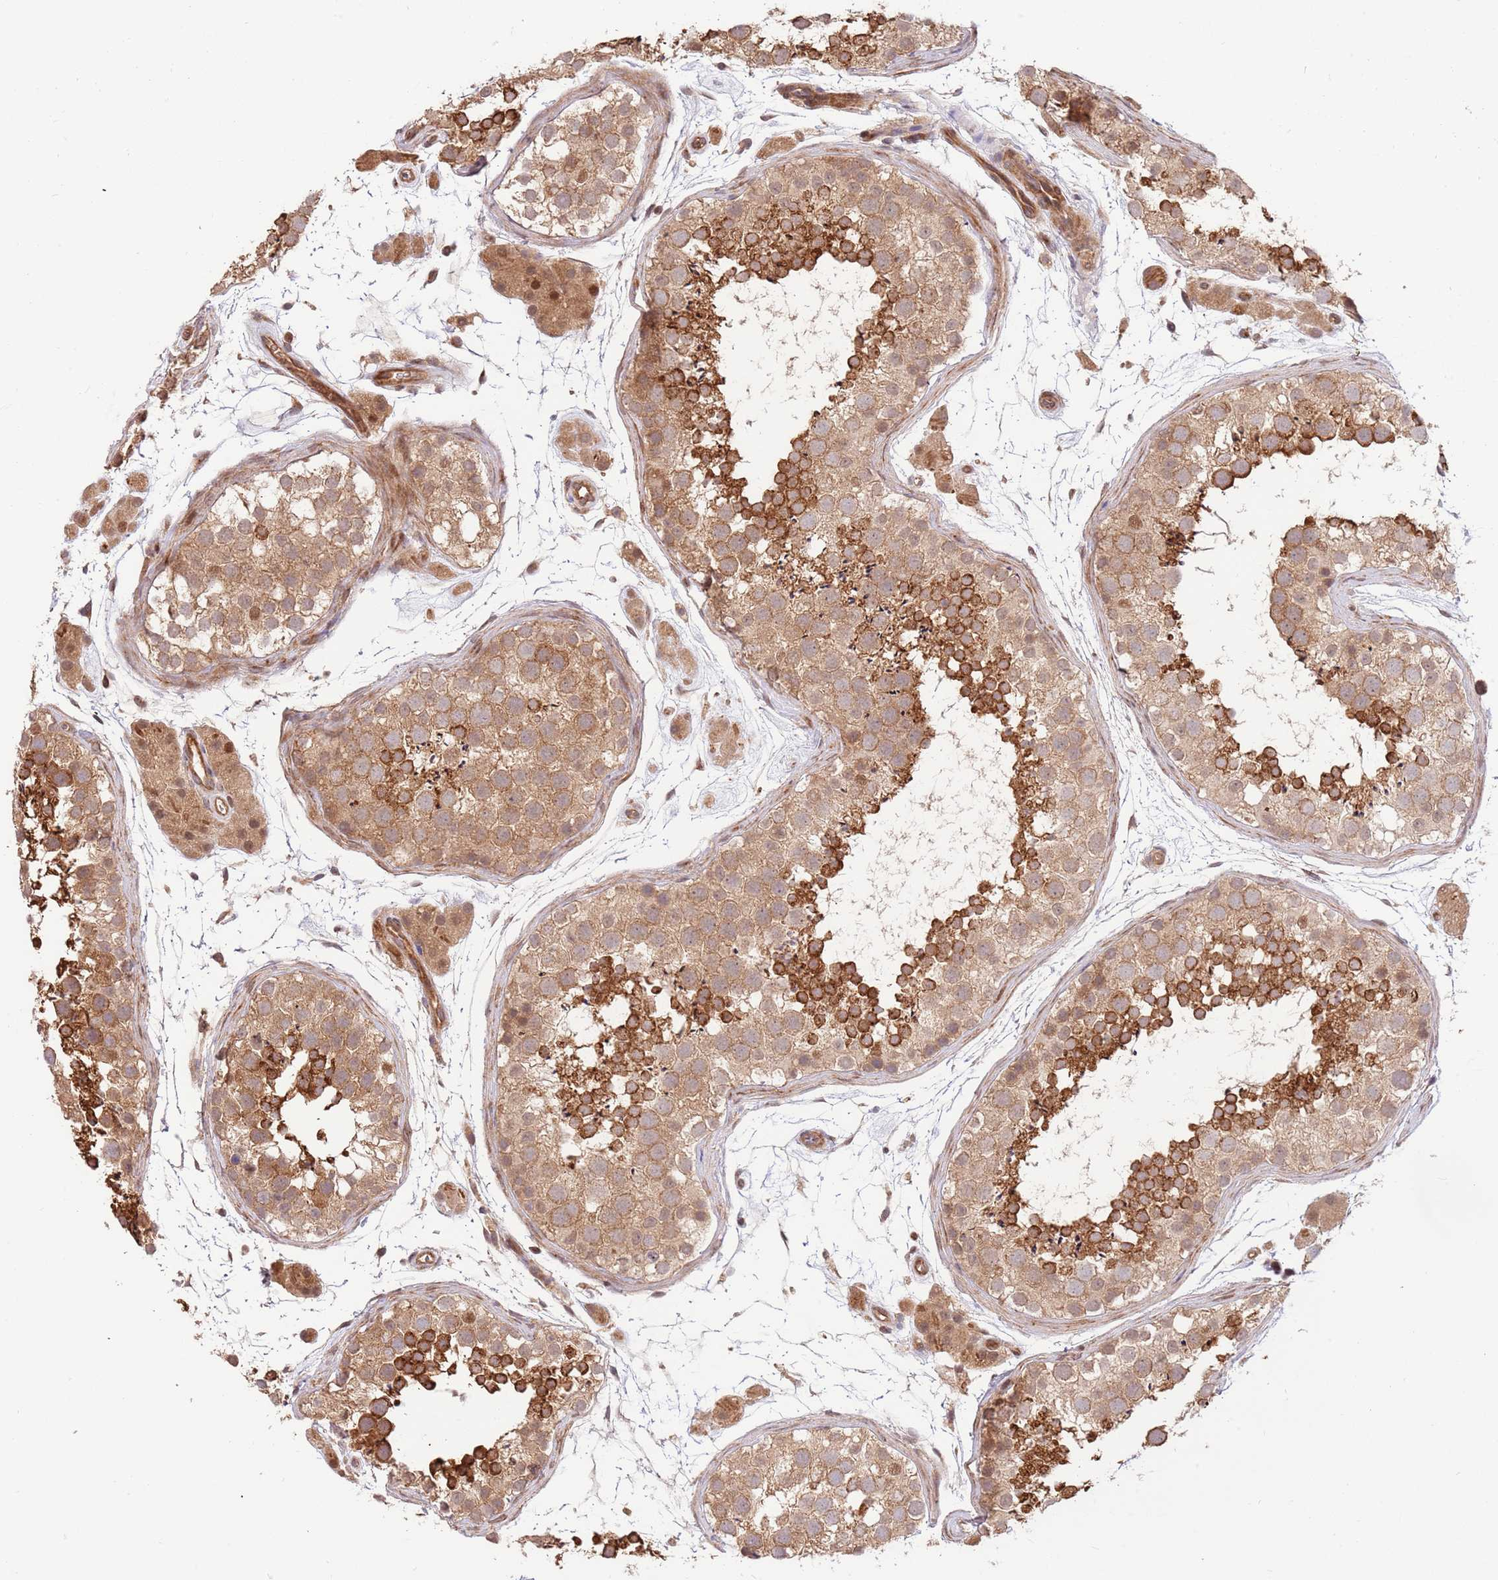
{"staining": {"intensity": "strong", "quantity": ">75%", "location": "cytoplasmic/membranous"}, "tissue": "testis", "cell_type": "Cells in seminiferous ducts", "image_type": "normal", "snomed": [{"axis": "morphology", "description": "Normal tissue, NOS"}, {"axis": "topography", "description": "Testis"}], "caption": "A brown stain labels strong cytoplasmic/membranous positivity of a protein in cells in seminiferous ducts of unremarkable testis. The staining was performed using DAB (3,3'-diaminobenzidine), with brown indicating positive protein expression. Nuclei are stained blue with hematoxylin.", "gene": "HAUS3", "patient": {"sex": "male", "age": 41}}